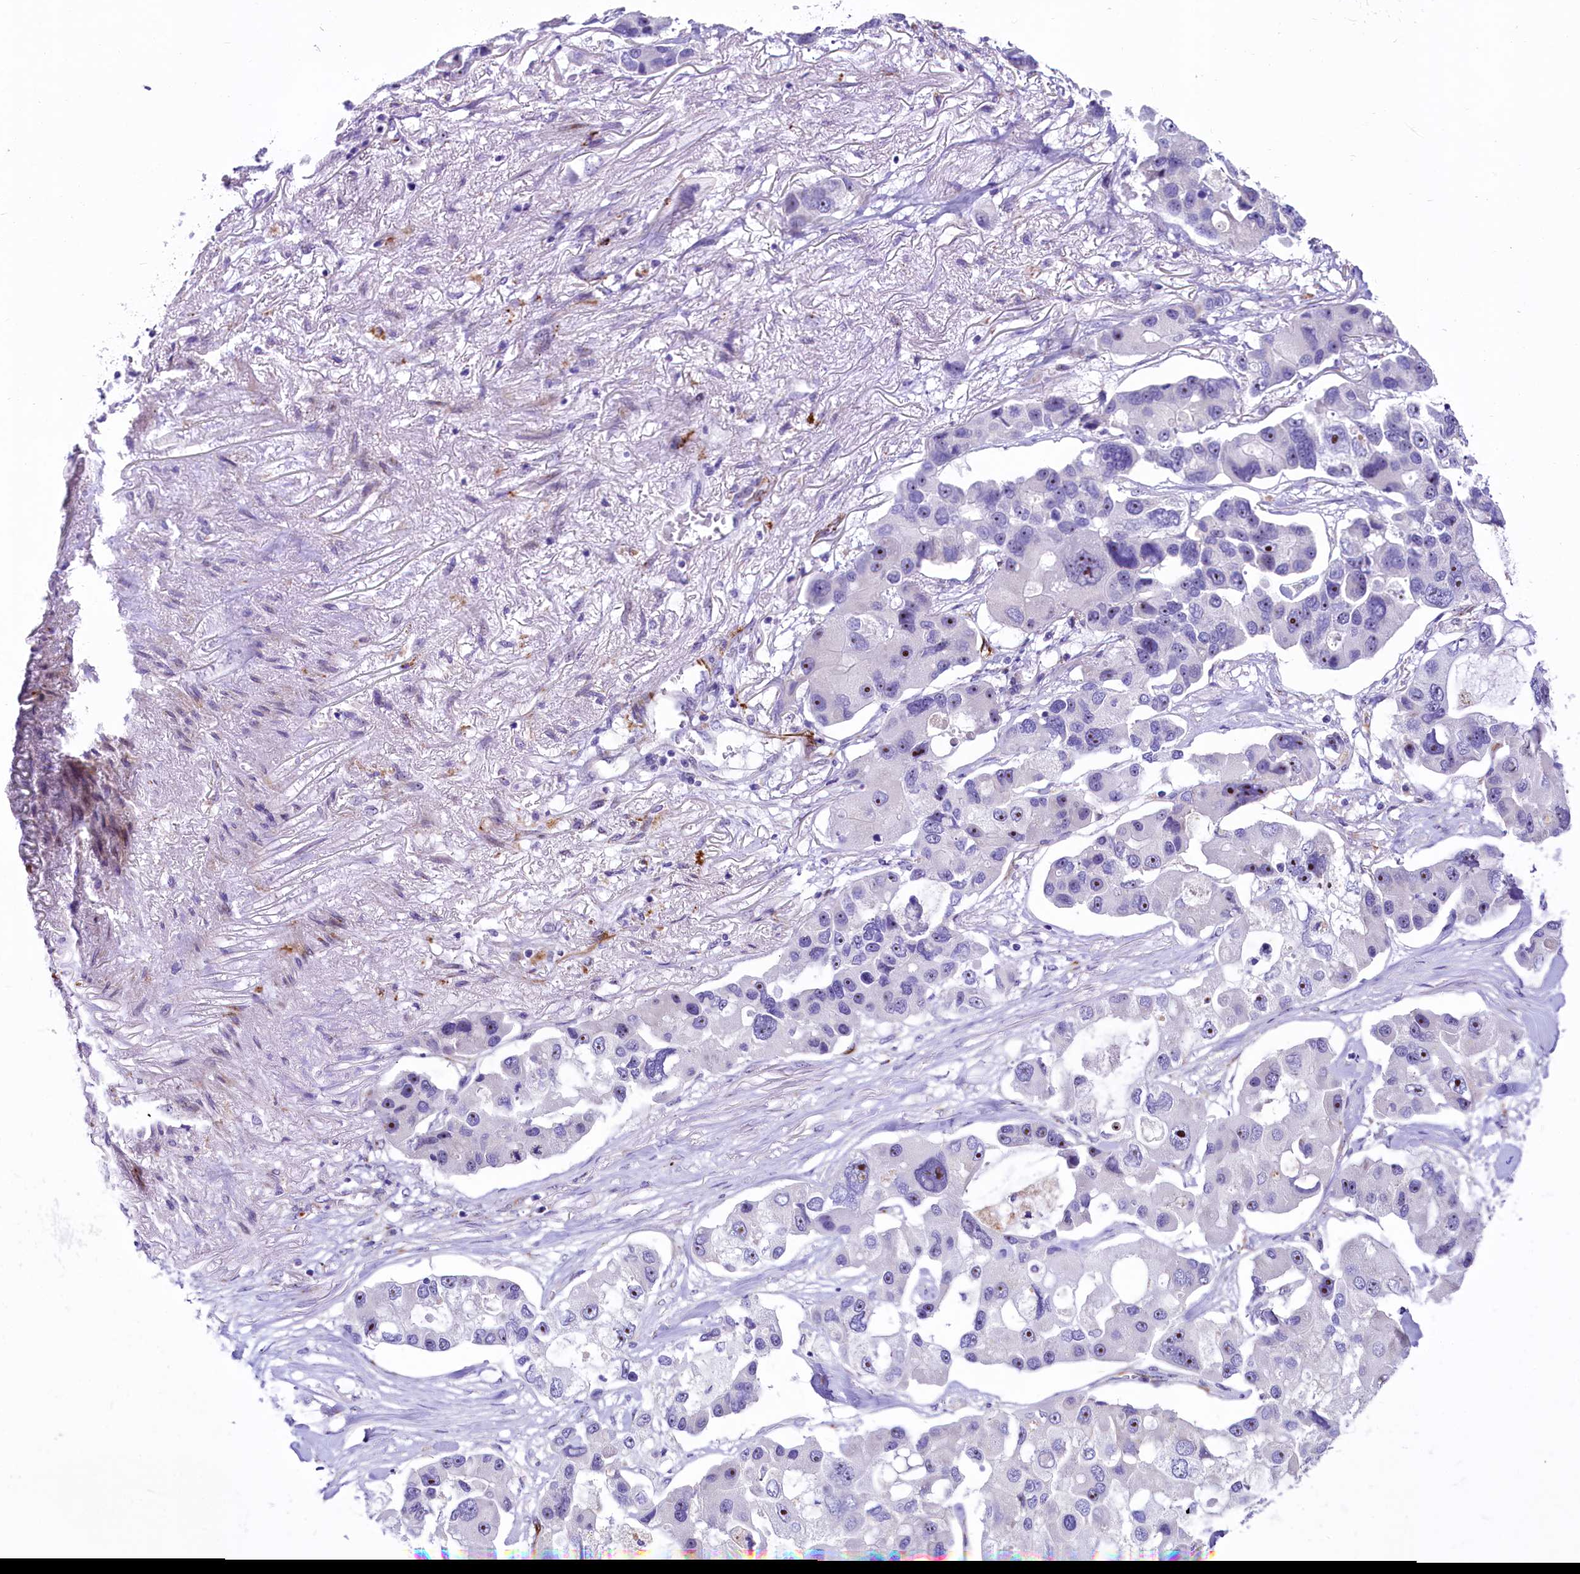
{"staining": {"intensity": "moderate", "quantity": "<25%", "location": "nuclear"}, "tissue": "lung cancer", "cell_type": "Tumor cells", "image_type": "cancer", "snomed": [{"axis": "morphology", "description": "Adenocarcinoma, NOS"}, {"axis": "topography", "description": "Lung"}], "caption": "The image shows immunohistochemical staining of lung cancer (adenocarcinoma). There is moderate nuclear positivity is appreciated in about <25% of tumor cells.", "gene": "SH3TC2", "patient": {"sex": "female", "age": 54}}